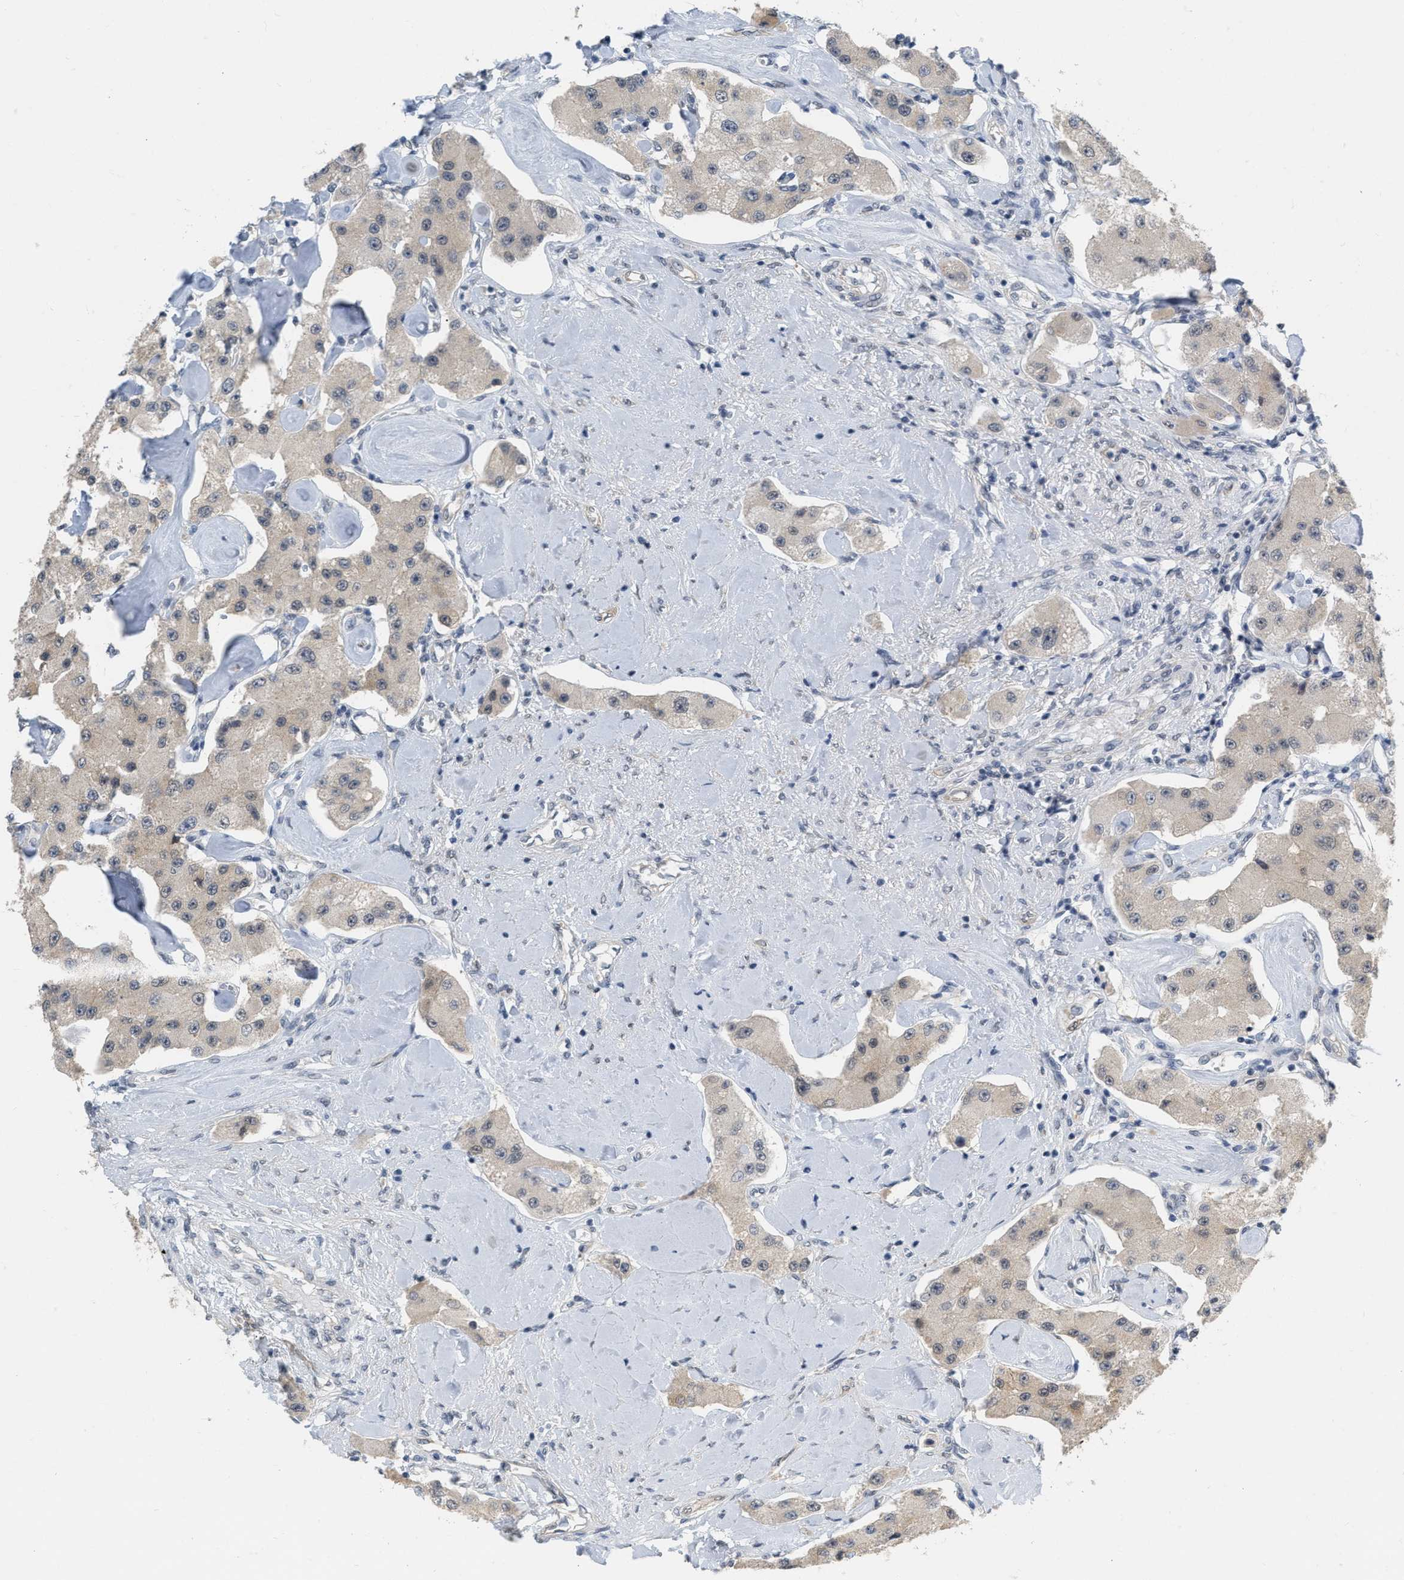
{"staining": {"intensity": "weak", "quantity": ">75%", "location": "cytoplasmic/membranous"}, "tissue": "carcinoid", "cell_type": "Tumor cells", "image_type": "cancer", "snomed": [{"axis": "morphology", "description": "Carcinoid, malignant, NOS"}, {"axis": "topography", "description": "Pancreas"}], "caption": "Tumor cells display low levels of weak cytoplasmic/membranous expression in about >75% of cells in malignant carcinoid.", "gene": "RUVBL1", "patient": {"sex": "male", "age": 41}}